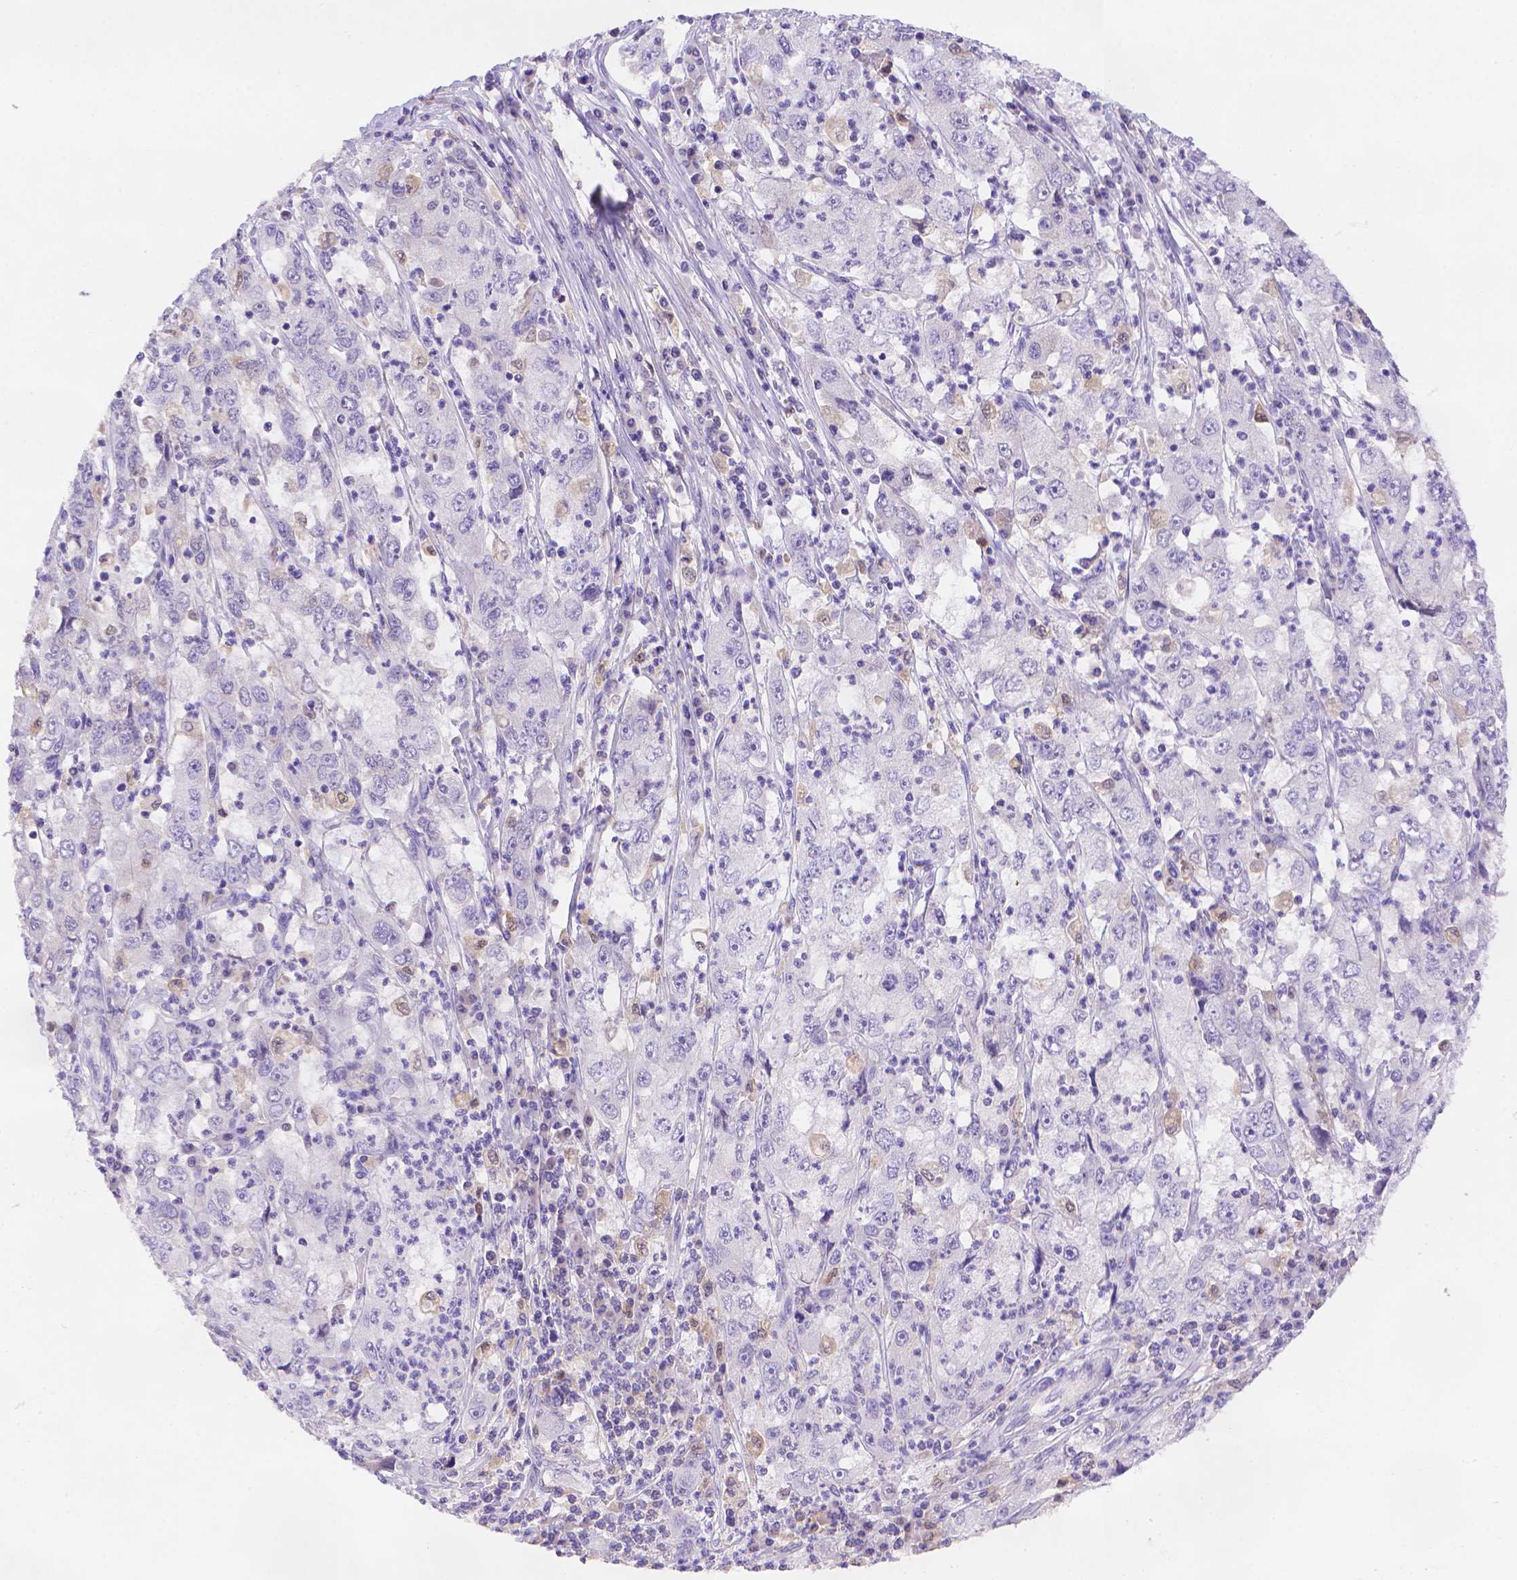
{"staining": {"intensity": "negative", "quantity": "none", "location": "none"}, "tissue": "cervical cancer", "cell_type": "Tumor cells", "image_type": "cancer", "snomed": [{"axis": "morphology", "description": "Squamous cell carcinoma, NOS"}, {"axis": "topography", "description": "Cervix"}], "caption": "The image displays no significant staining in tumor cells of cervical cancer. (Brightfield microscopy of DAB (3,3'-diaminobenzidine) immunohistochemistry (IHC) at high magnification).", "gene": "FGD2", "patient": {"sex": "female", "age": 36}}